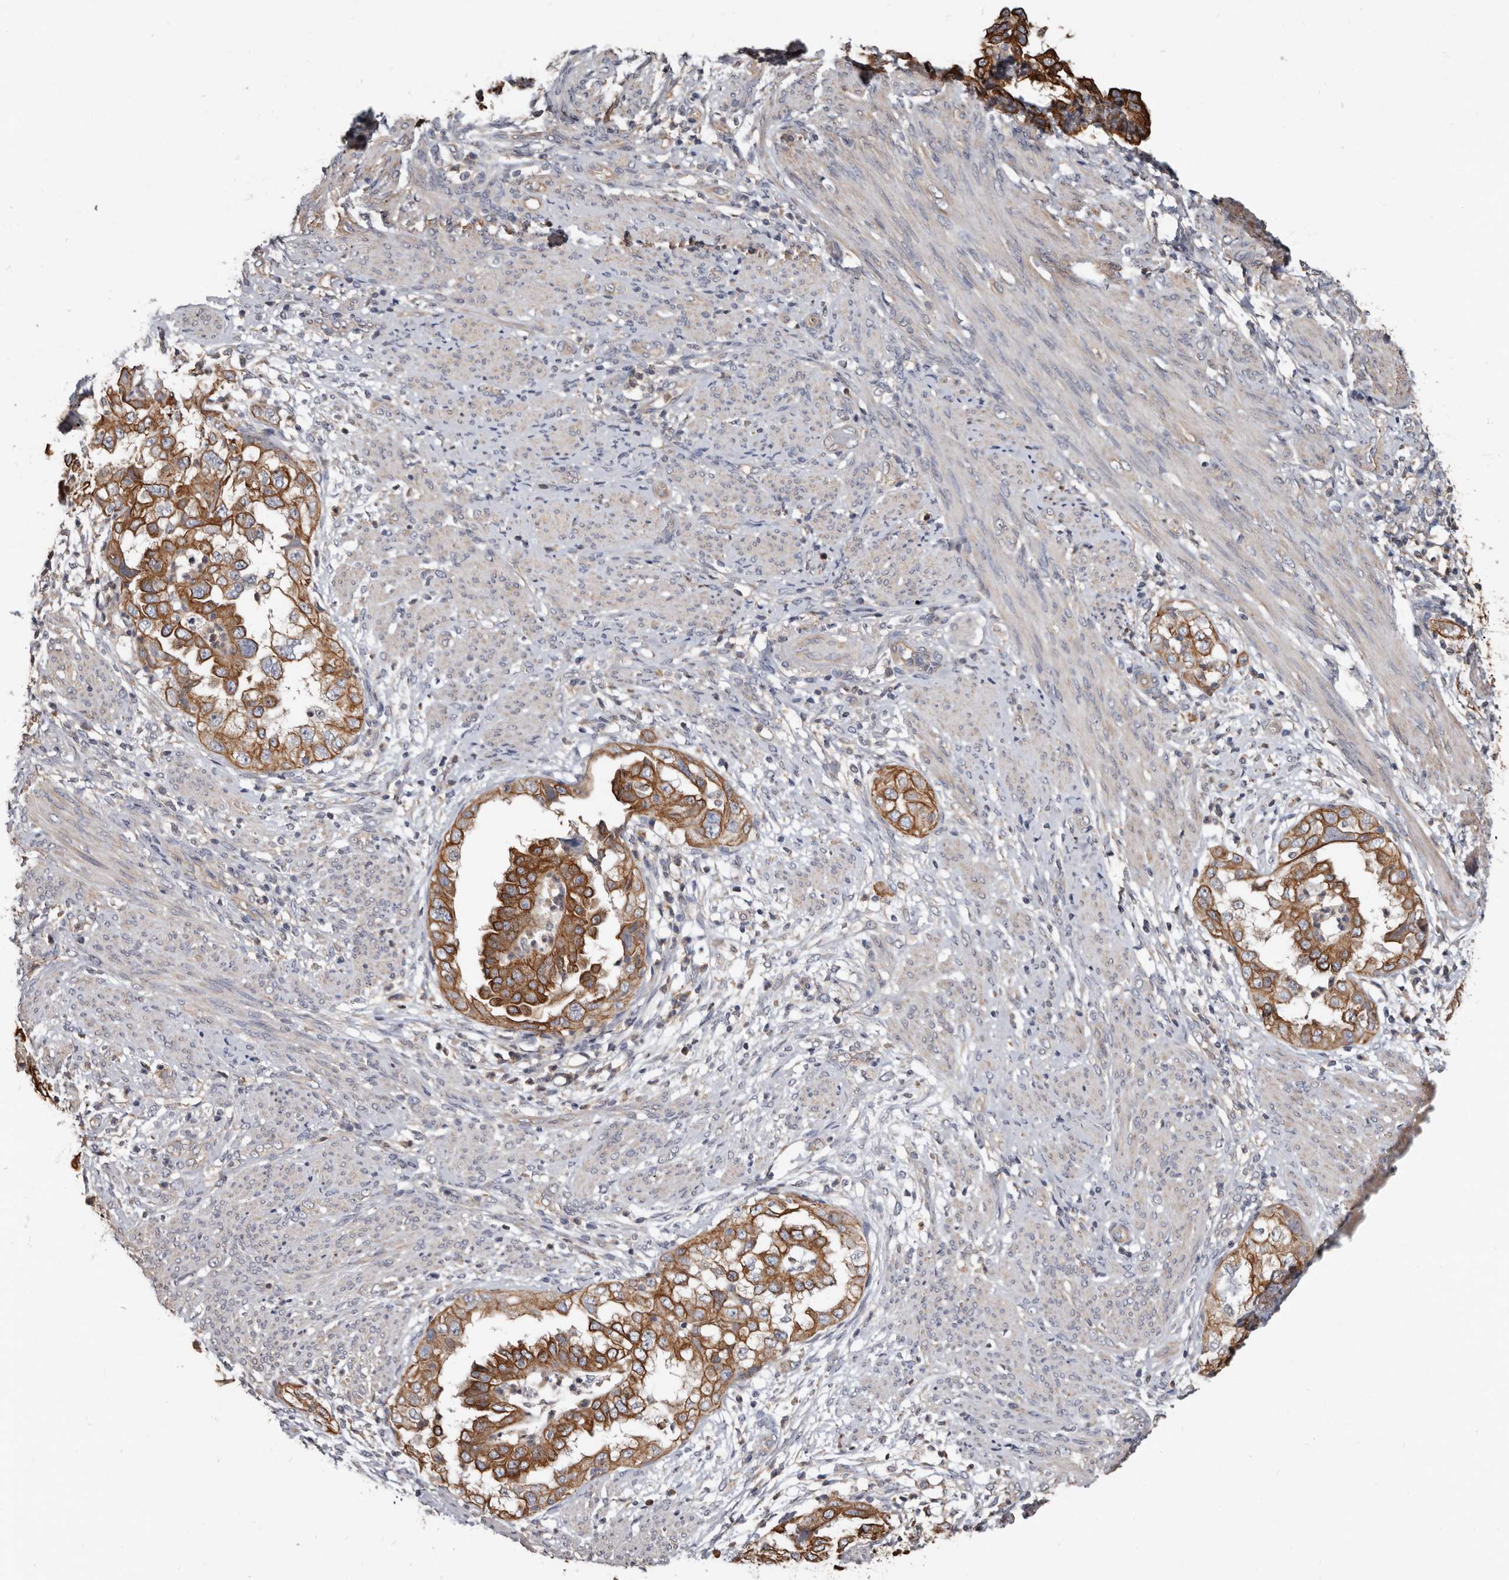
{"staining": {"intensity": "strong", "quantity": ">75%", "location": "cytoplasmic/membranous"}, "tissue": "endometrial cancer", "cell_type": "Tumor cells", "image_type": "cancer", "snomed": [{"axis": "morphology", "description": "Adenocarcinoma, NOS"}, {"axis": "topography", "description": "Endometrium"}], "caption": "Protein expression analysis of adenocarcinoma (endometrial) exhibits strong cytoplasmic/membranous expression in about >75% of tumor cells.", "gene": "MRPL18", "patient": {"sex": "female", "age": 85}}